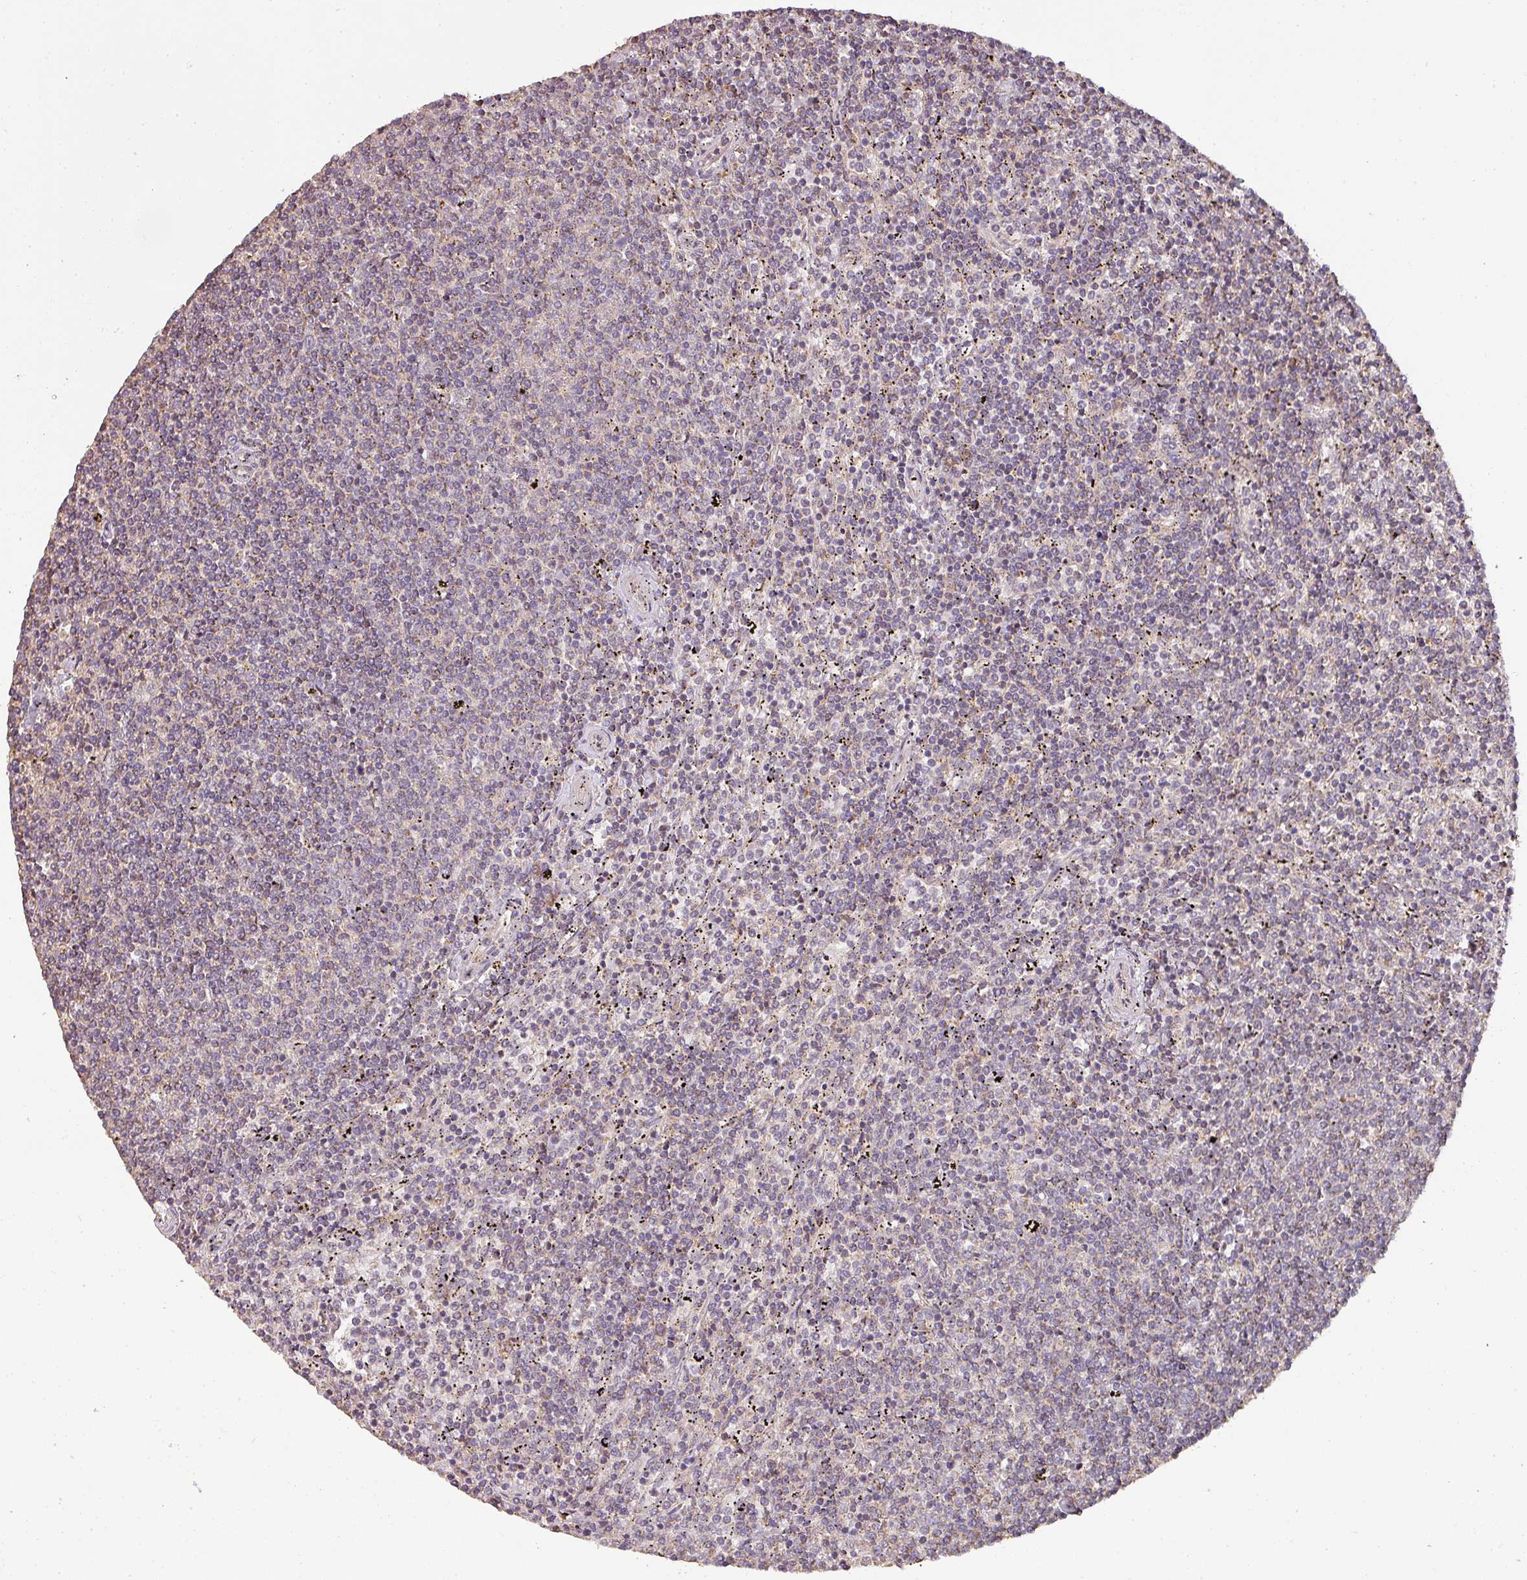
{"staining": {"intensity": "negative", "quantity": "none", "location": "none"}, "tissue": "lymphoma", "cell_type": "Tumor cells", "image_type": "cancer", "snomed": [{"axis": "morphology", "description": "Malignant lymphoma, non-Hodgkin's type, Low grade"}, {"axis": "topography", "description": "Spleen"}], "caption": "Lymphoma was stained to show a protein in brown. There is no significant expression in tumor cells.", "gene": "BPIFB3", "patient": {"sex": "female", "age": 50}}